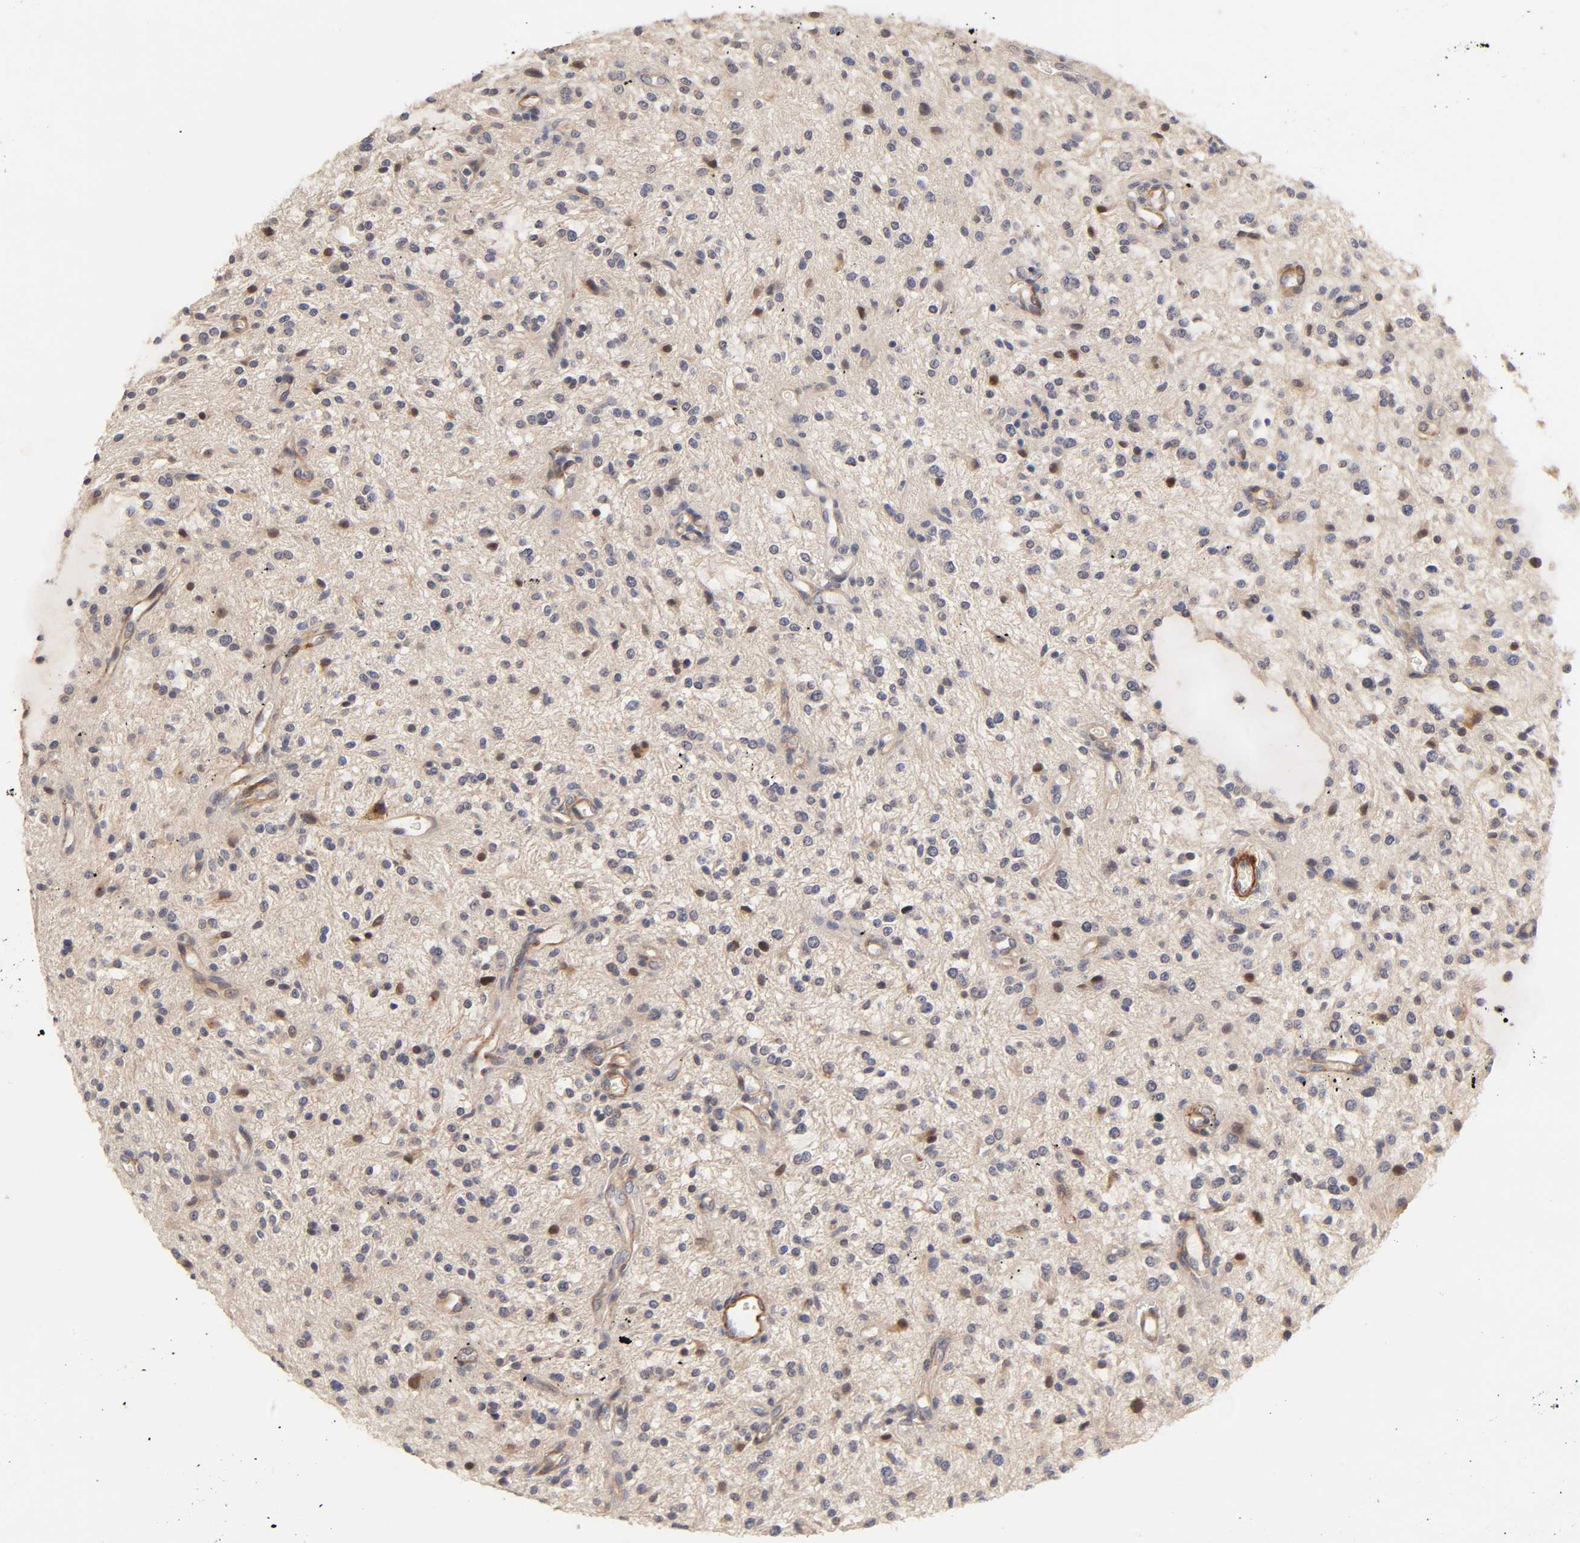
{"staining": {"intensity": "weak", "quantity": "<25%", "location": "cytoplasmic/membranous"}, "tissue": "glioma", "cell_type": "Tumor cells", "image_type": "cancer", "snomed": [{"axis": "morphology", "description": "Glioma, malignant, NOS"}, {"axis": "topography", "description": "Cerebellum"}], "caption": "Glioma stained for a protein using IHC demonstrates no expression tumor cells.", "gene": "LAMB1", "patient": {"sex": "female", "age": 10}}